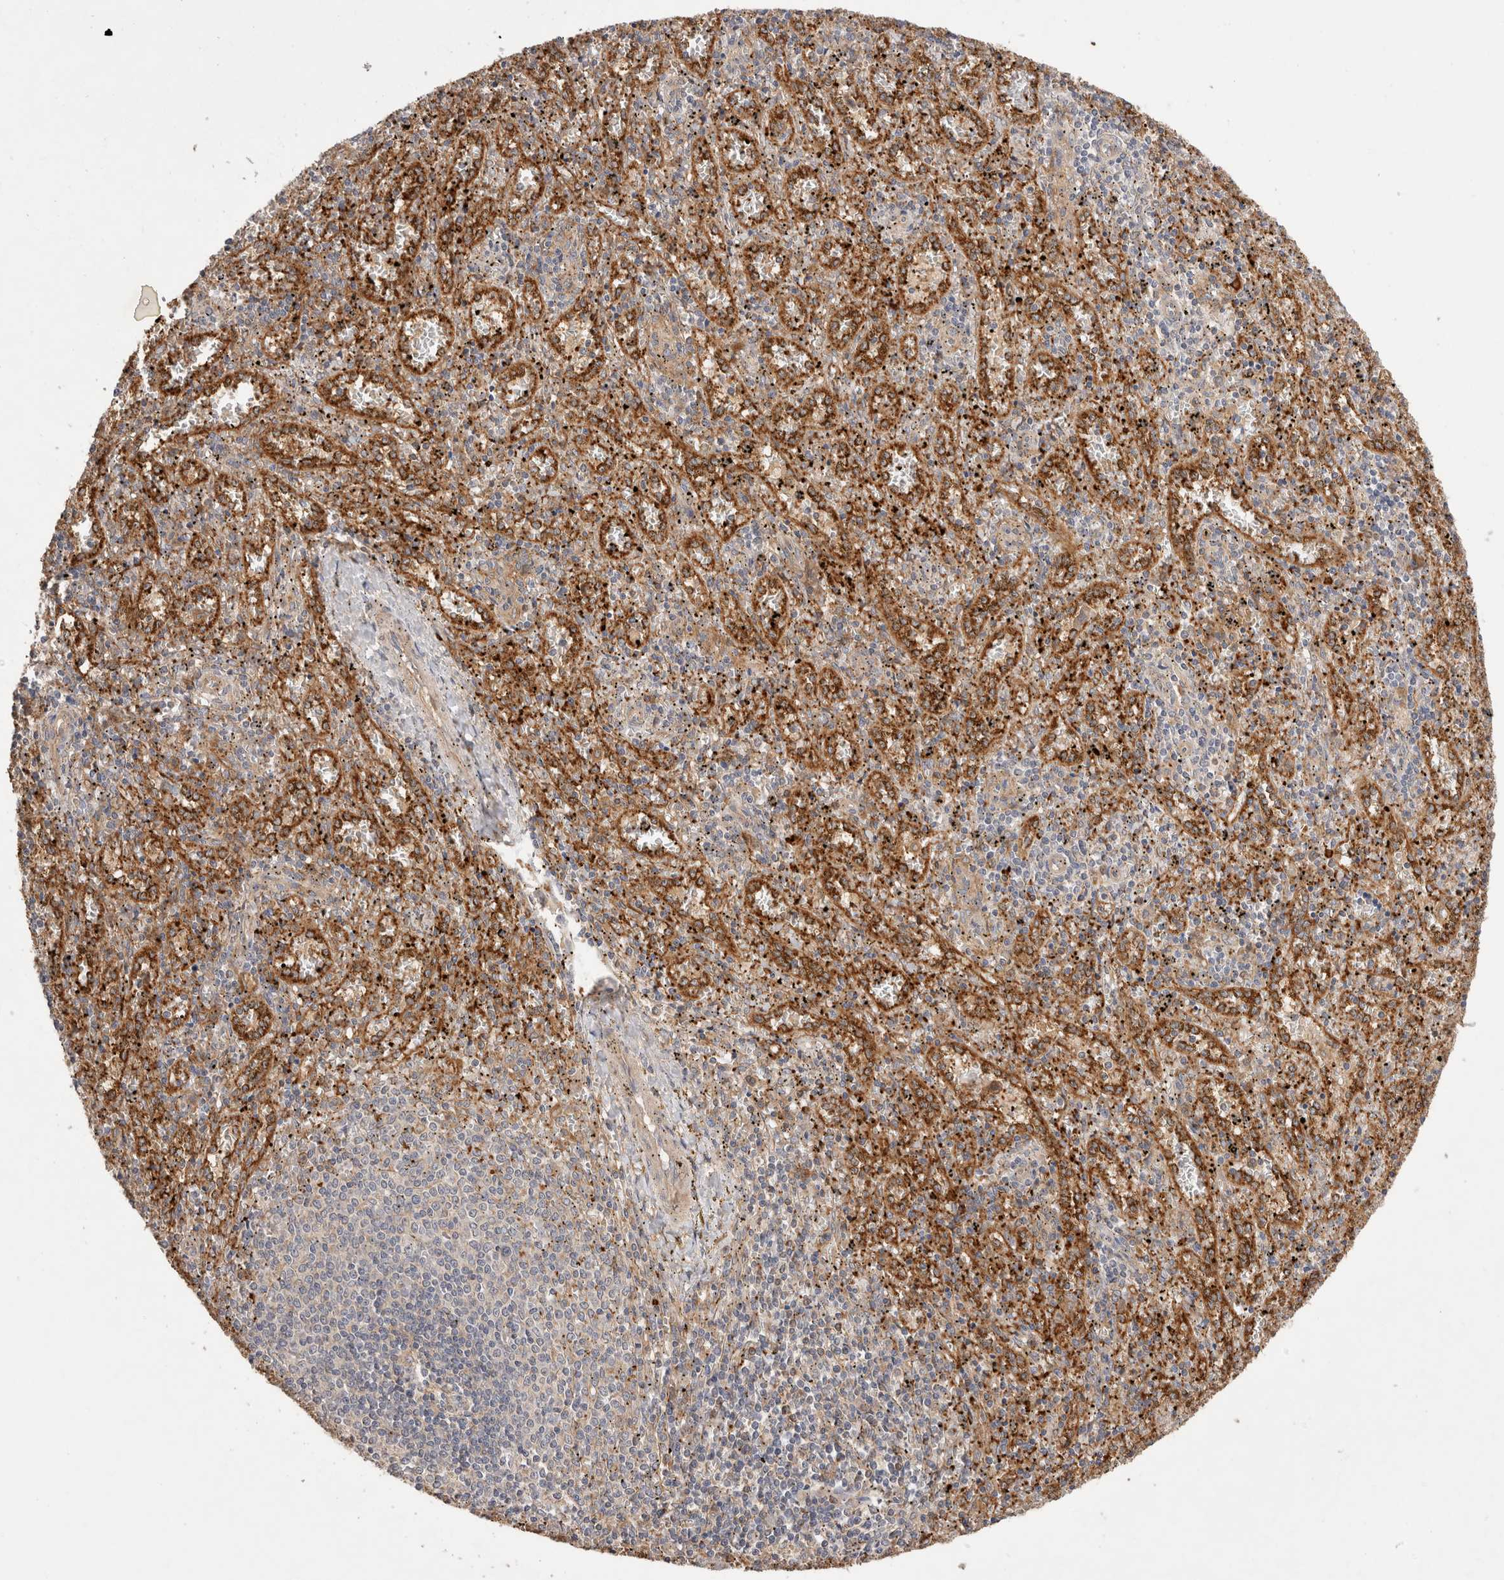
{"staining": {"intensity": "moderate", "quantity": "25%-75%", "location": "cytoplasmic/membranous"}, "tissue": "spleen", "cell_type": "Cells in red pulp", "image_type": "normal", "snomed": [{"axis": "morphology", "description": "Normal tissue, NOS"}, {"axis": "topography", "description": "Spleen"}], "caption": "Cells in red pulp reveal medium levels of moderate cytoplasmic/membranous positivity in approximately 25%-75% of cells in normal spleen.", "gene": "C8orf44", "patient": {"sex": "male", "age": 11}}